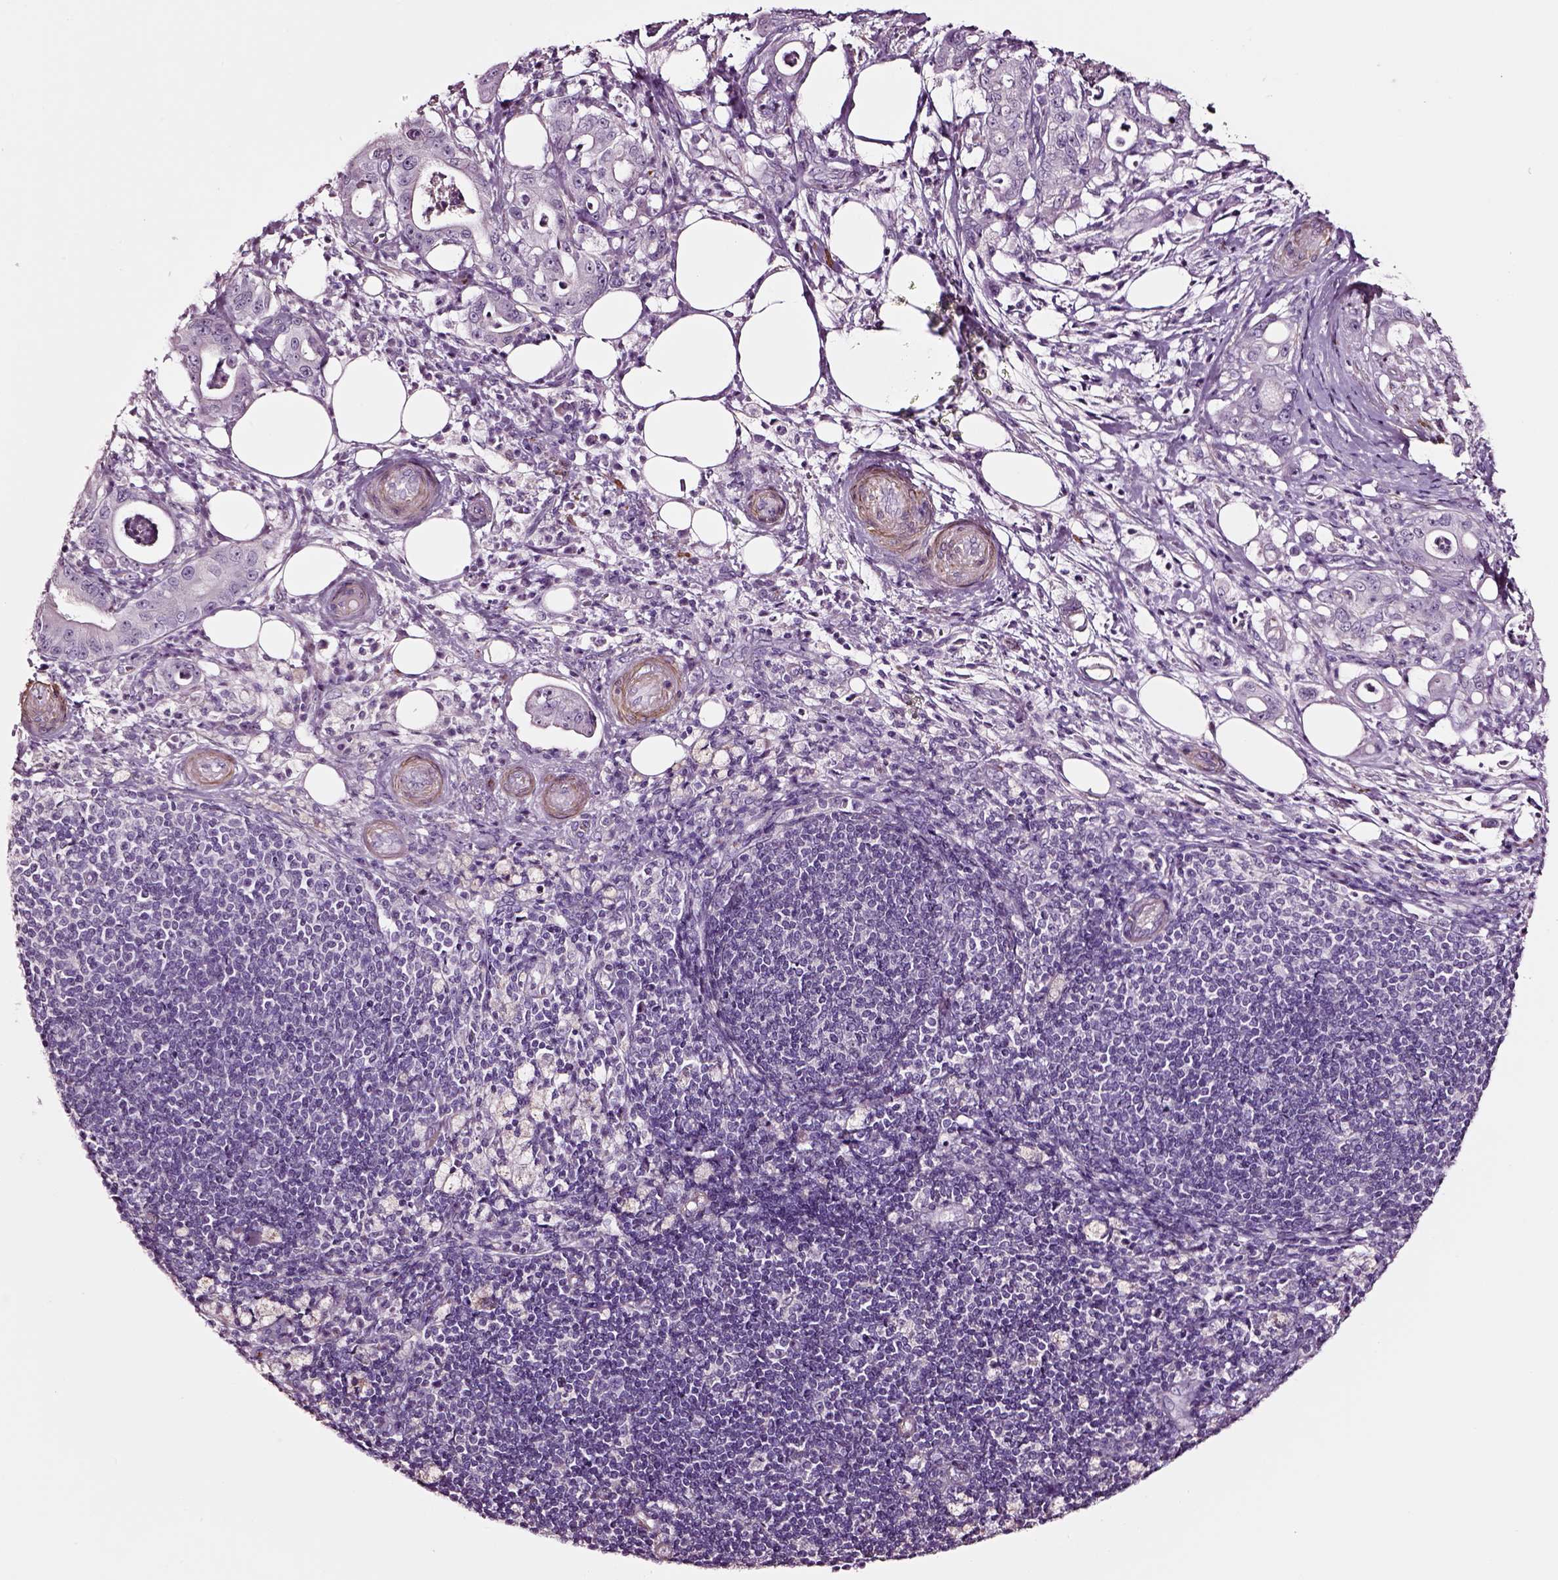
{"staining": {"intensity": "negative", "quantity": "none", "location": "none"}, "tissue": "pancreatic cancer", "cell_type": "Tumor cells", "image_type": "cancer", "snomed": [{"axis": "morphology", "description": "Adenocarcinoma, NOS"}, {"axis": "topography", "description": "Pancreas"}], "caption": "Immunohistochemistry (IHC) photomicrograph of neoplastic tissue: human pancreatic cancer stained with DAB (3,3'-diaminobenzidine) demonstrates no significant protein staining in tumor cells.", "gene": "SOX10", "patient": {"sex": "male", "age": 71}}